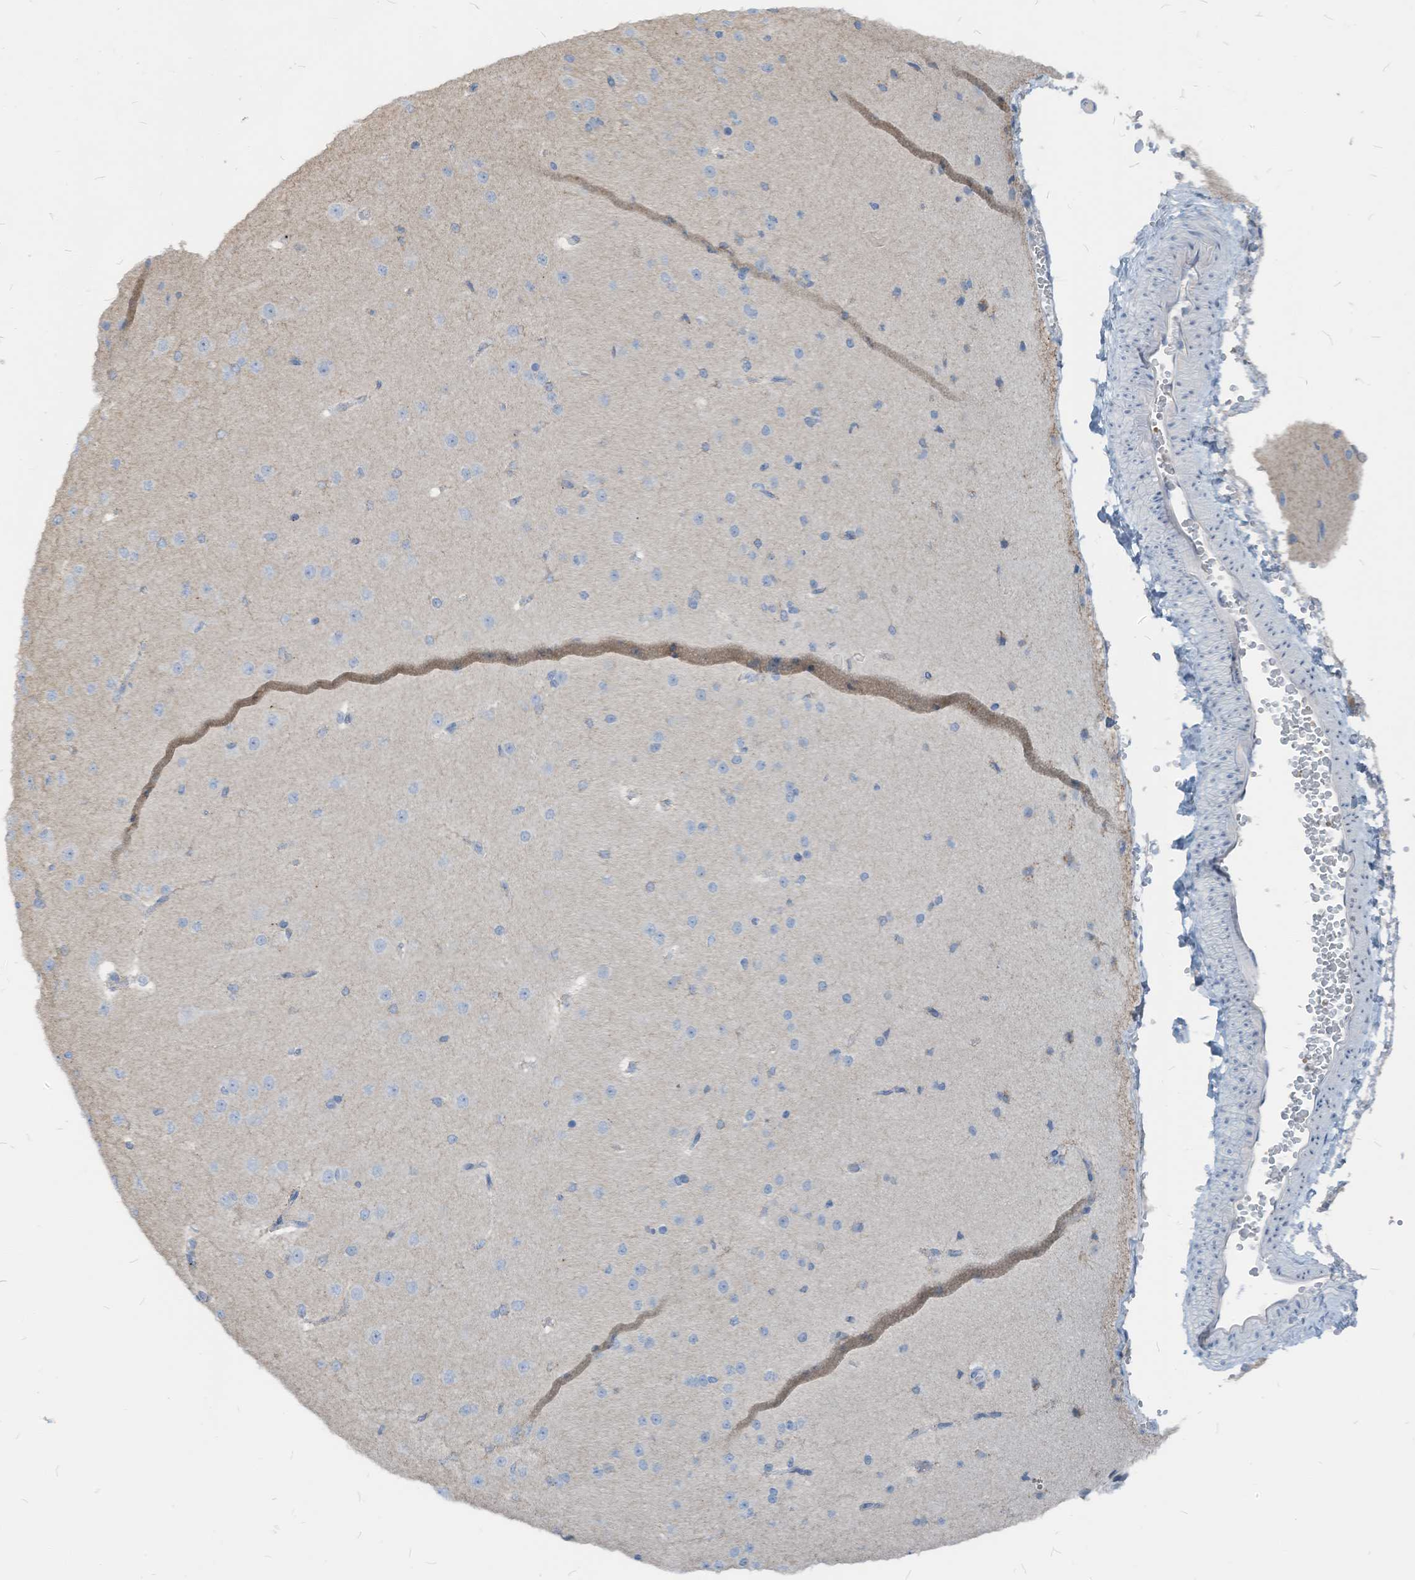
{"staining": {"intensity": "negative", "quantity": "none", "location": "none"}, "tissue": "cerebral cortex", "cell_type": "Endothelial cells", "image_type": "normal", "snomed": [{"axis": "morphology", "description": "Normal tissue, NOS"}, {"axis": "morphology", "description": "Developmental malformation"}, {"axis": "topography", "description": "Cerebral cortex"}], "caption": "DAB immunohistochemical staining of normal human cerebral cortex exhibits no significant expression in endothelial cells. Brightfield microscopy of IHC stained with DAB (brown) and hematoxylin (blue), captured at high magnification.", "gene": "CHMP2B", "patient": {"sex": "female", "age": 30}}